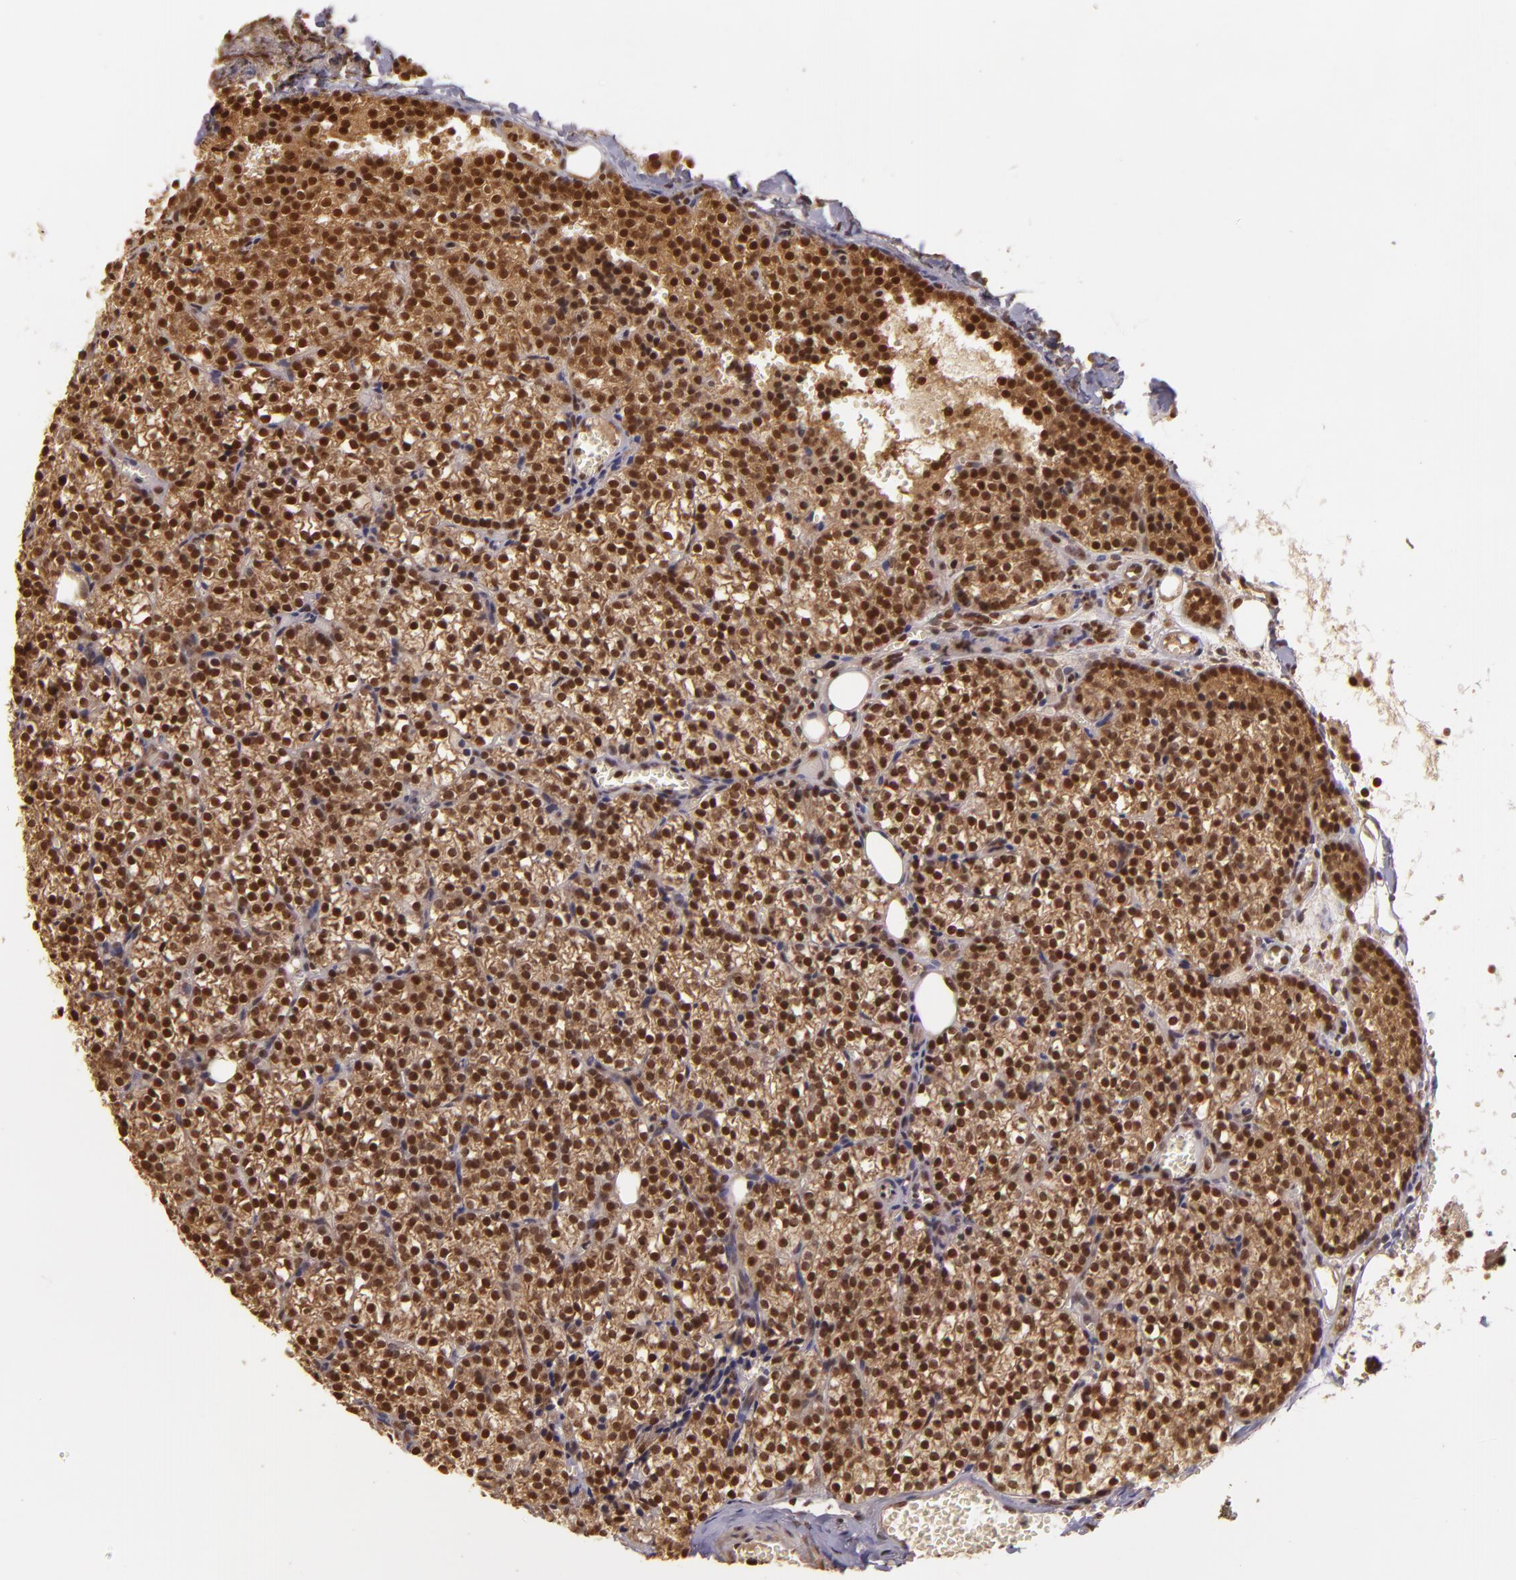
{"staining": {"intensity": "strong", "quantity": ">75%", "location": "cytoplasmic/membranous,nuclear"}, "tissue": "parathyroid gland", "cell_type": "Glandular cells", "image_type": "normal", "snomed": [{"axis": "morphology", "description": "Normal tissue, NOS"}, {"axis": "topography", "description": "Parathyroid gland"}], "caption": "This image demonstrates IHC staining of unremarkable human parathyroid gland, with high strong cytoplasmic/membranous,nuclear staining in approximately >75% of glandular cells.", "gene": "TXNRD2", "patient": {"sex": "female", "age": 17}}